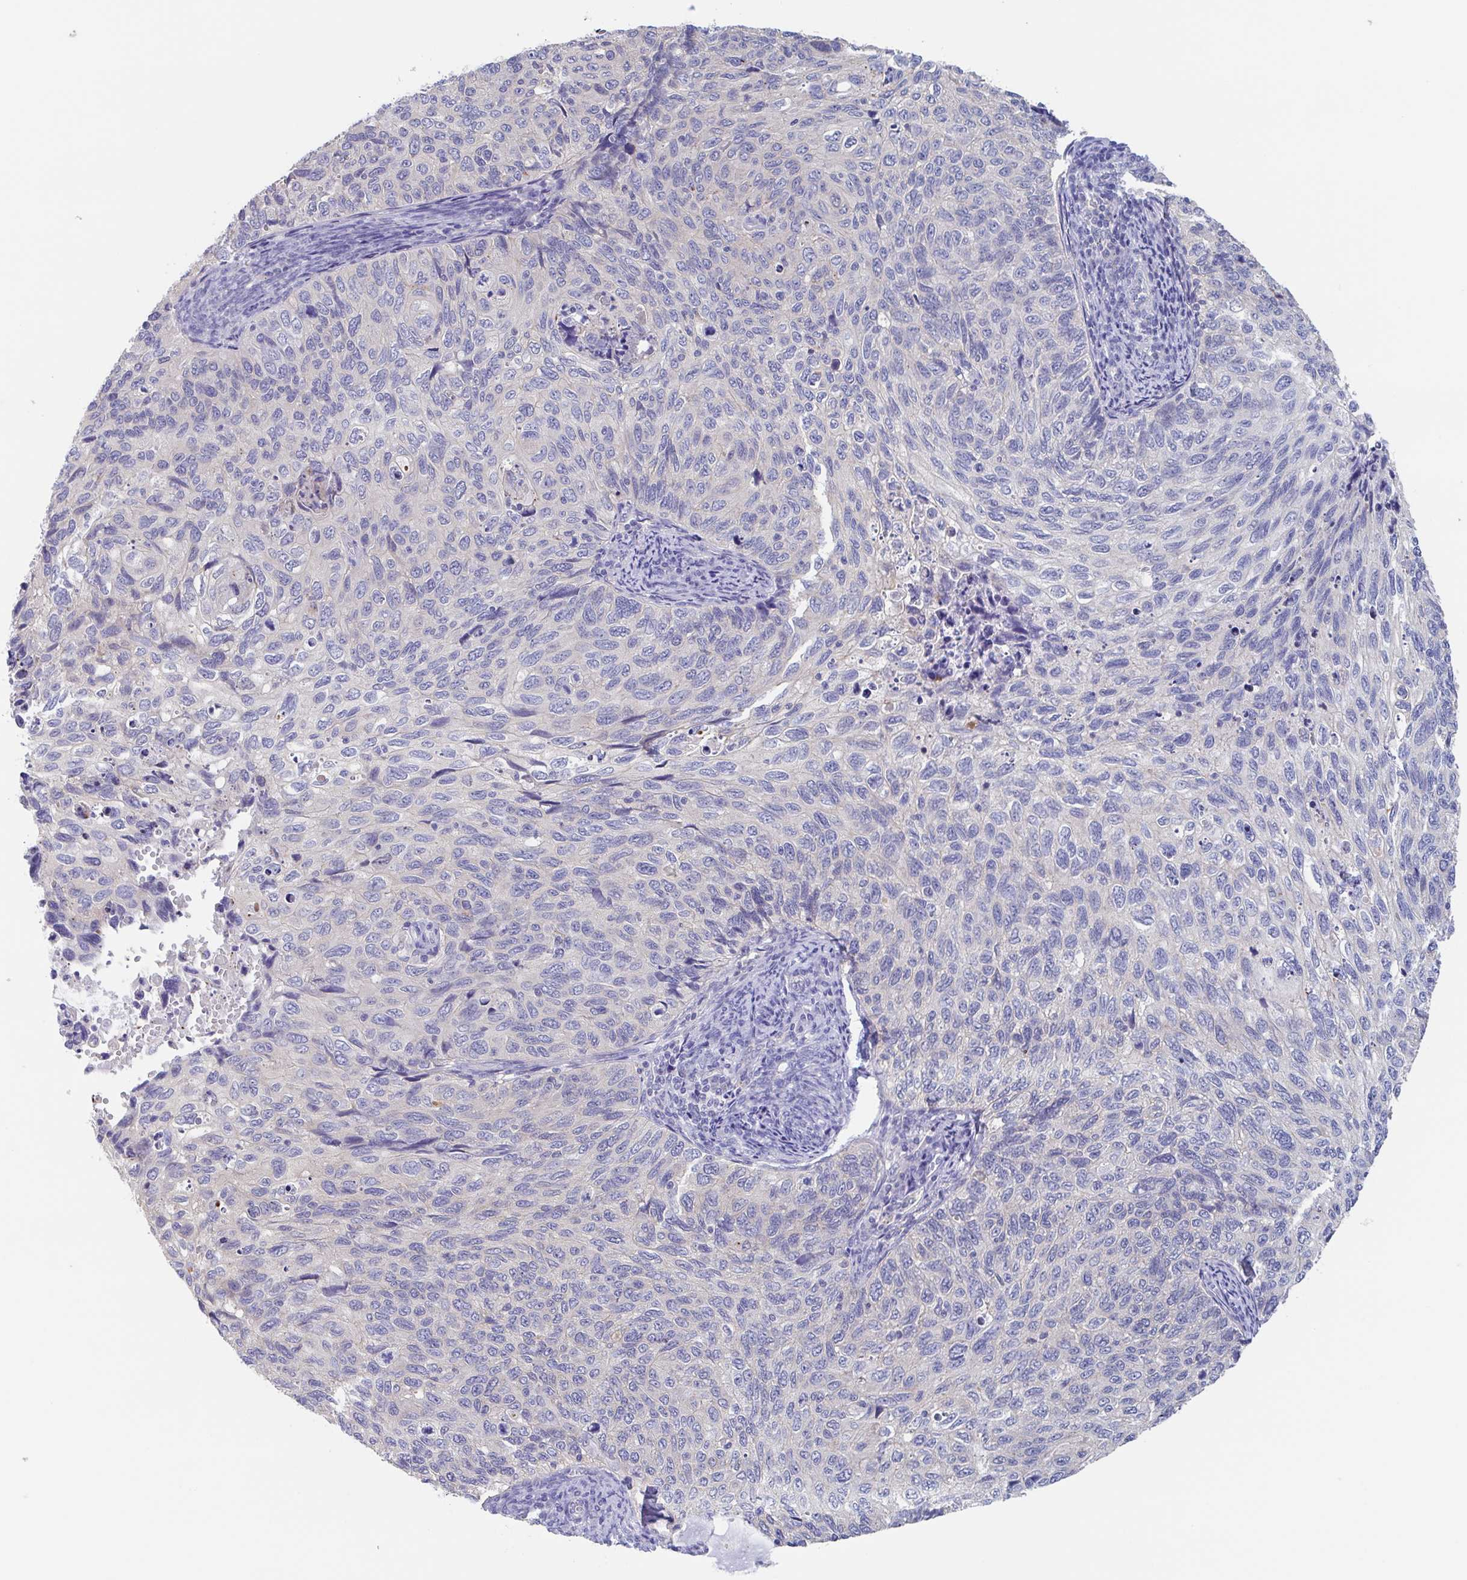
{"staining": {"intensity": "weak", "quantity": "<25%", "location": "cytoplasmic/membranous"}, "tissue": "cervical cancer", "cell_type": "Tumor cells", "image_type": "cancer", "snomed": [{"axis": "morphology", "description": "Squamous cell carcinoma, NOS"}, {"axis": "topography", "description": "Cervix"}], "caption": "This is an immunohistochemistry histopathology image of human cervical cancer (squamous cell carcinoma). There is no expression in tumor cells.", "gene": "CHMP5", "patient": {"sex": "female", "age": 70}}